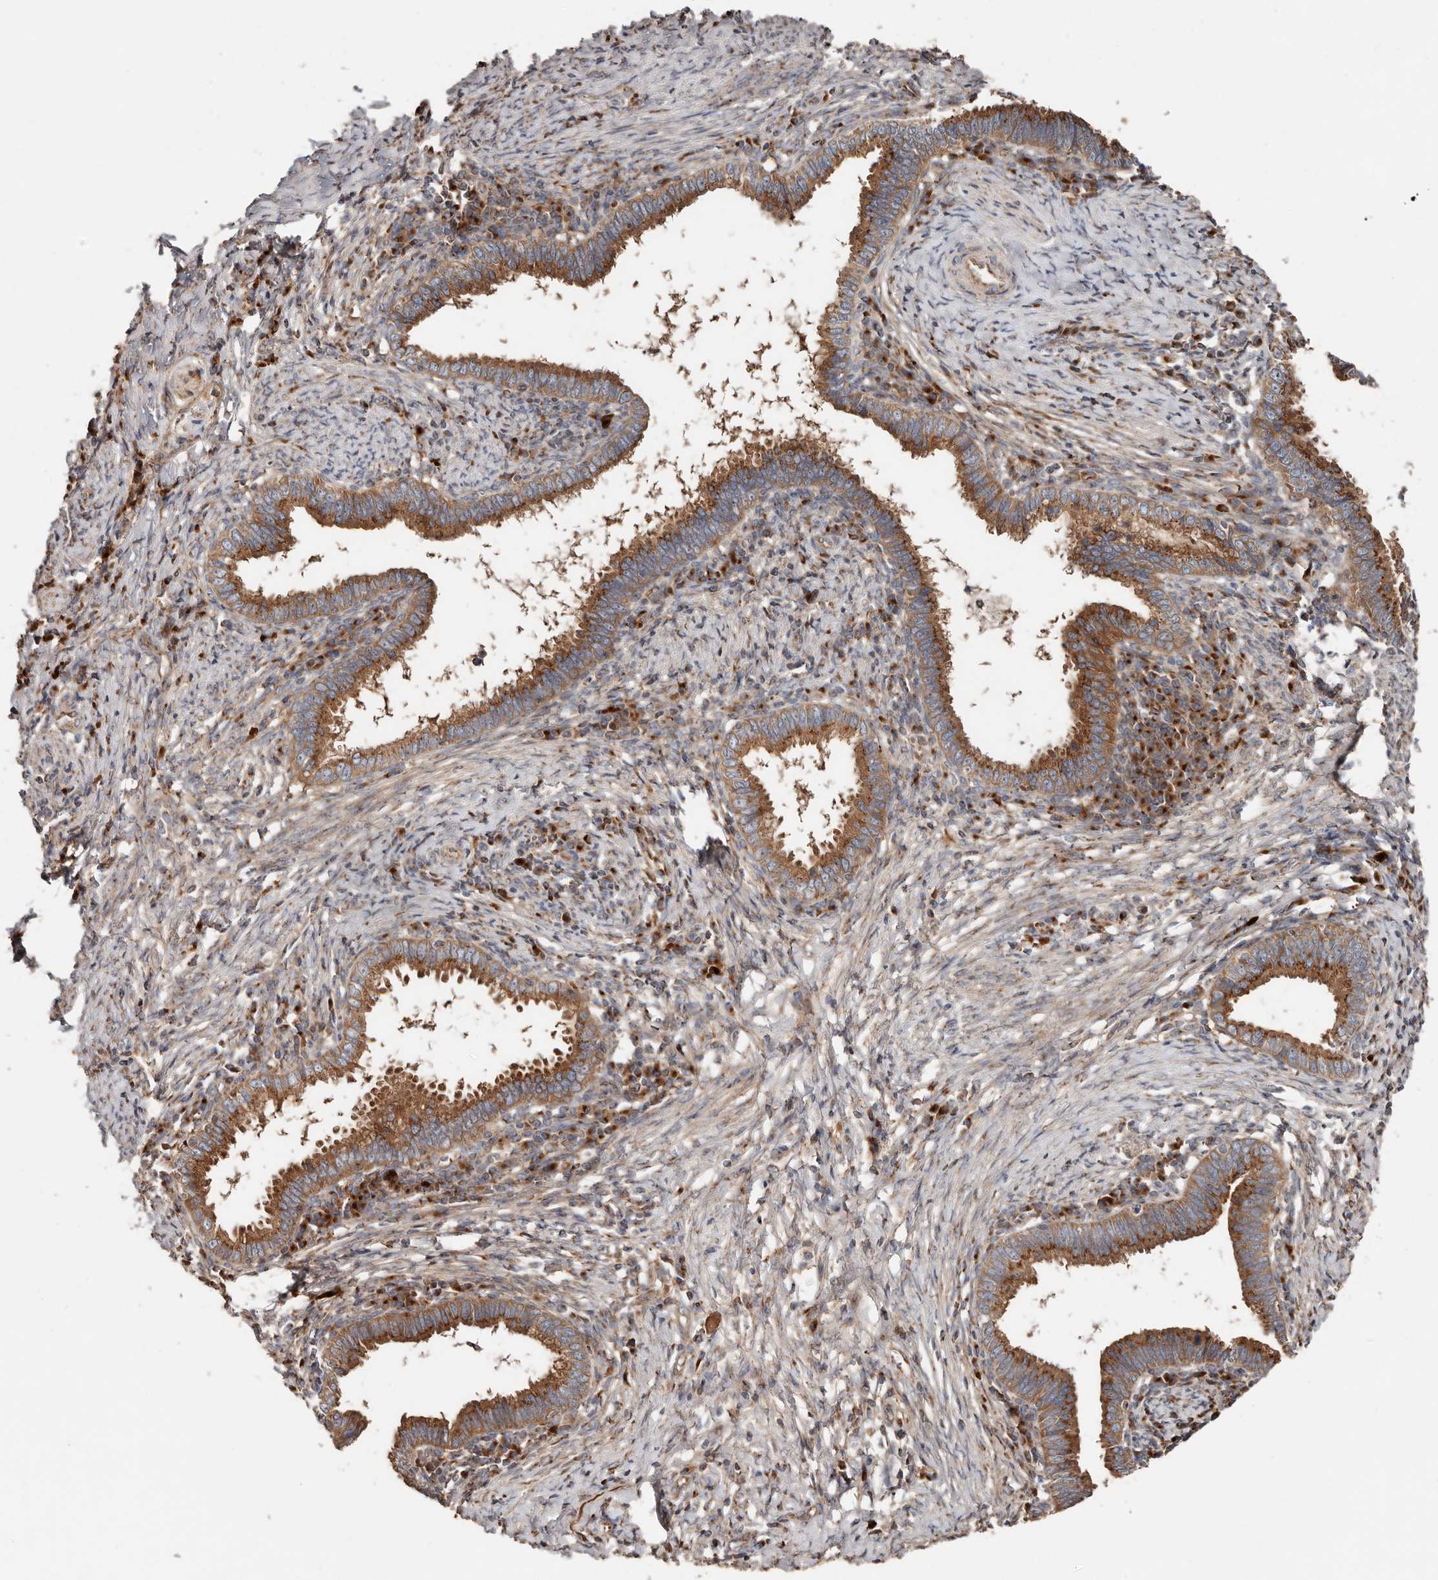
{"staining": {"intensity": "moderate", "quantity": ">75%", "location": "cytoplasmic/membranous"}, "tissue": "cervical cancer", "cell_type": "Tumor cells", "image_type": "cancer", "snomed": [{"axis": "morphology", "description": "Adenocarcinoma, NOS"}, {"axis": "topography", "description": "Cervix"}], "caption": "Immunohistochemical staining of cervical cancer displays medium levels of moderate cytoplasmic/membranous protein positivity in approximately >75% of tumor cells.", "gene": "COG1", "patient": {"sex": "female", "age": 36}}